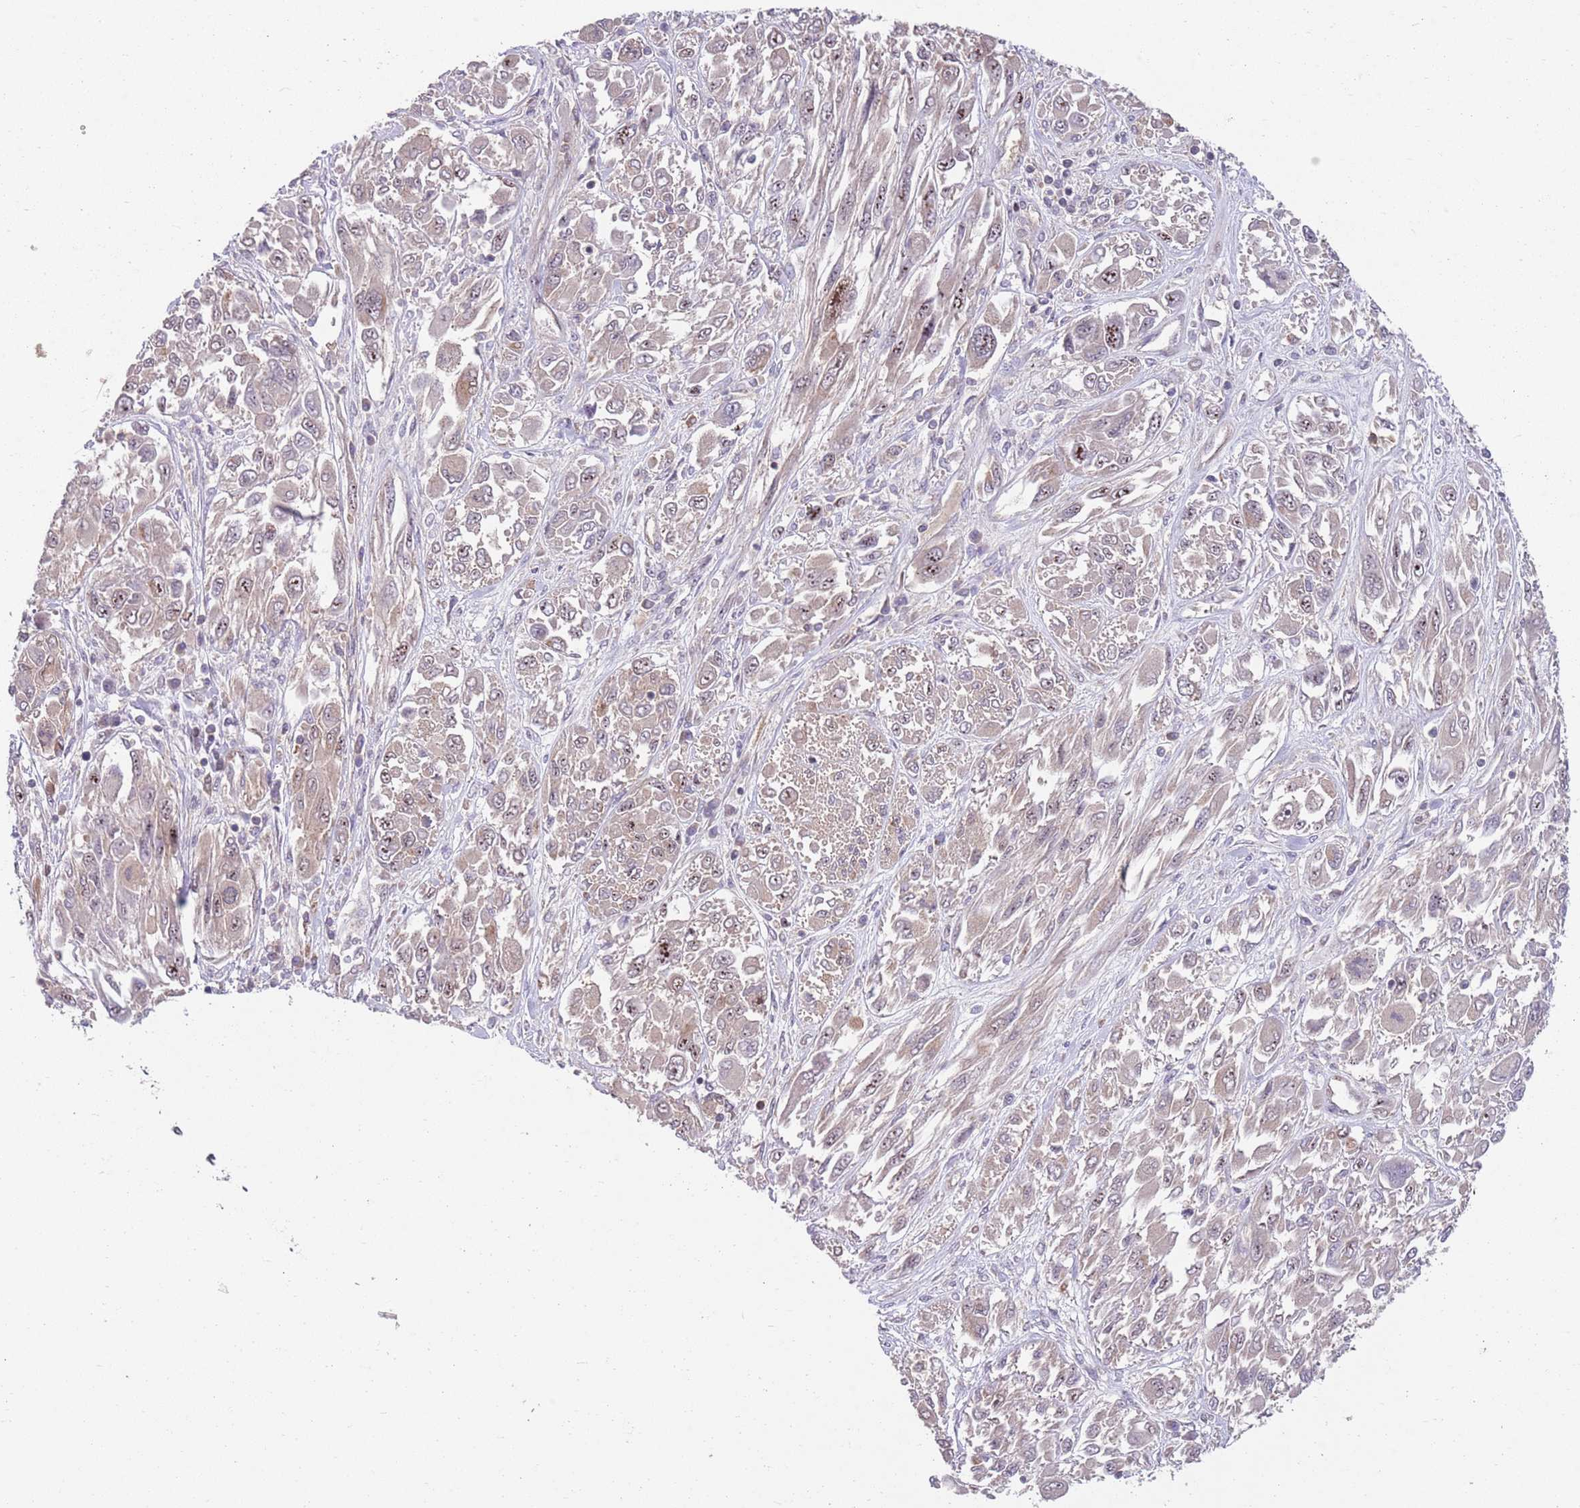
{"staining": {"intensity": "moderate", "quantity": "<25%", "location": "nuclear"}, "tissue": "melanoma", "cell_type": "Tumor cells", "image_type": "cancer", "snomed": [{"axis": "morphology", "description": "Malignant melanoma, NOS"}, {"axis": "topography", "description": "Skin"}], "caption": "Protein expression analysis of malignant melanoma exhibits moderate nuclear staining in about <25% of tumor cells.", "gene": "GGA1", "patient": {"sex": "female", "age": 91}}